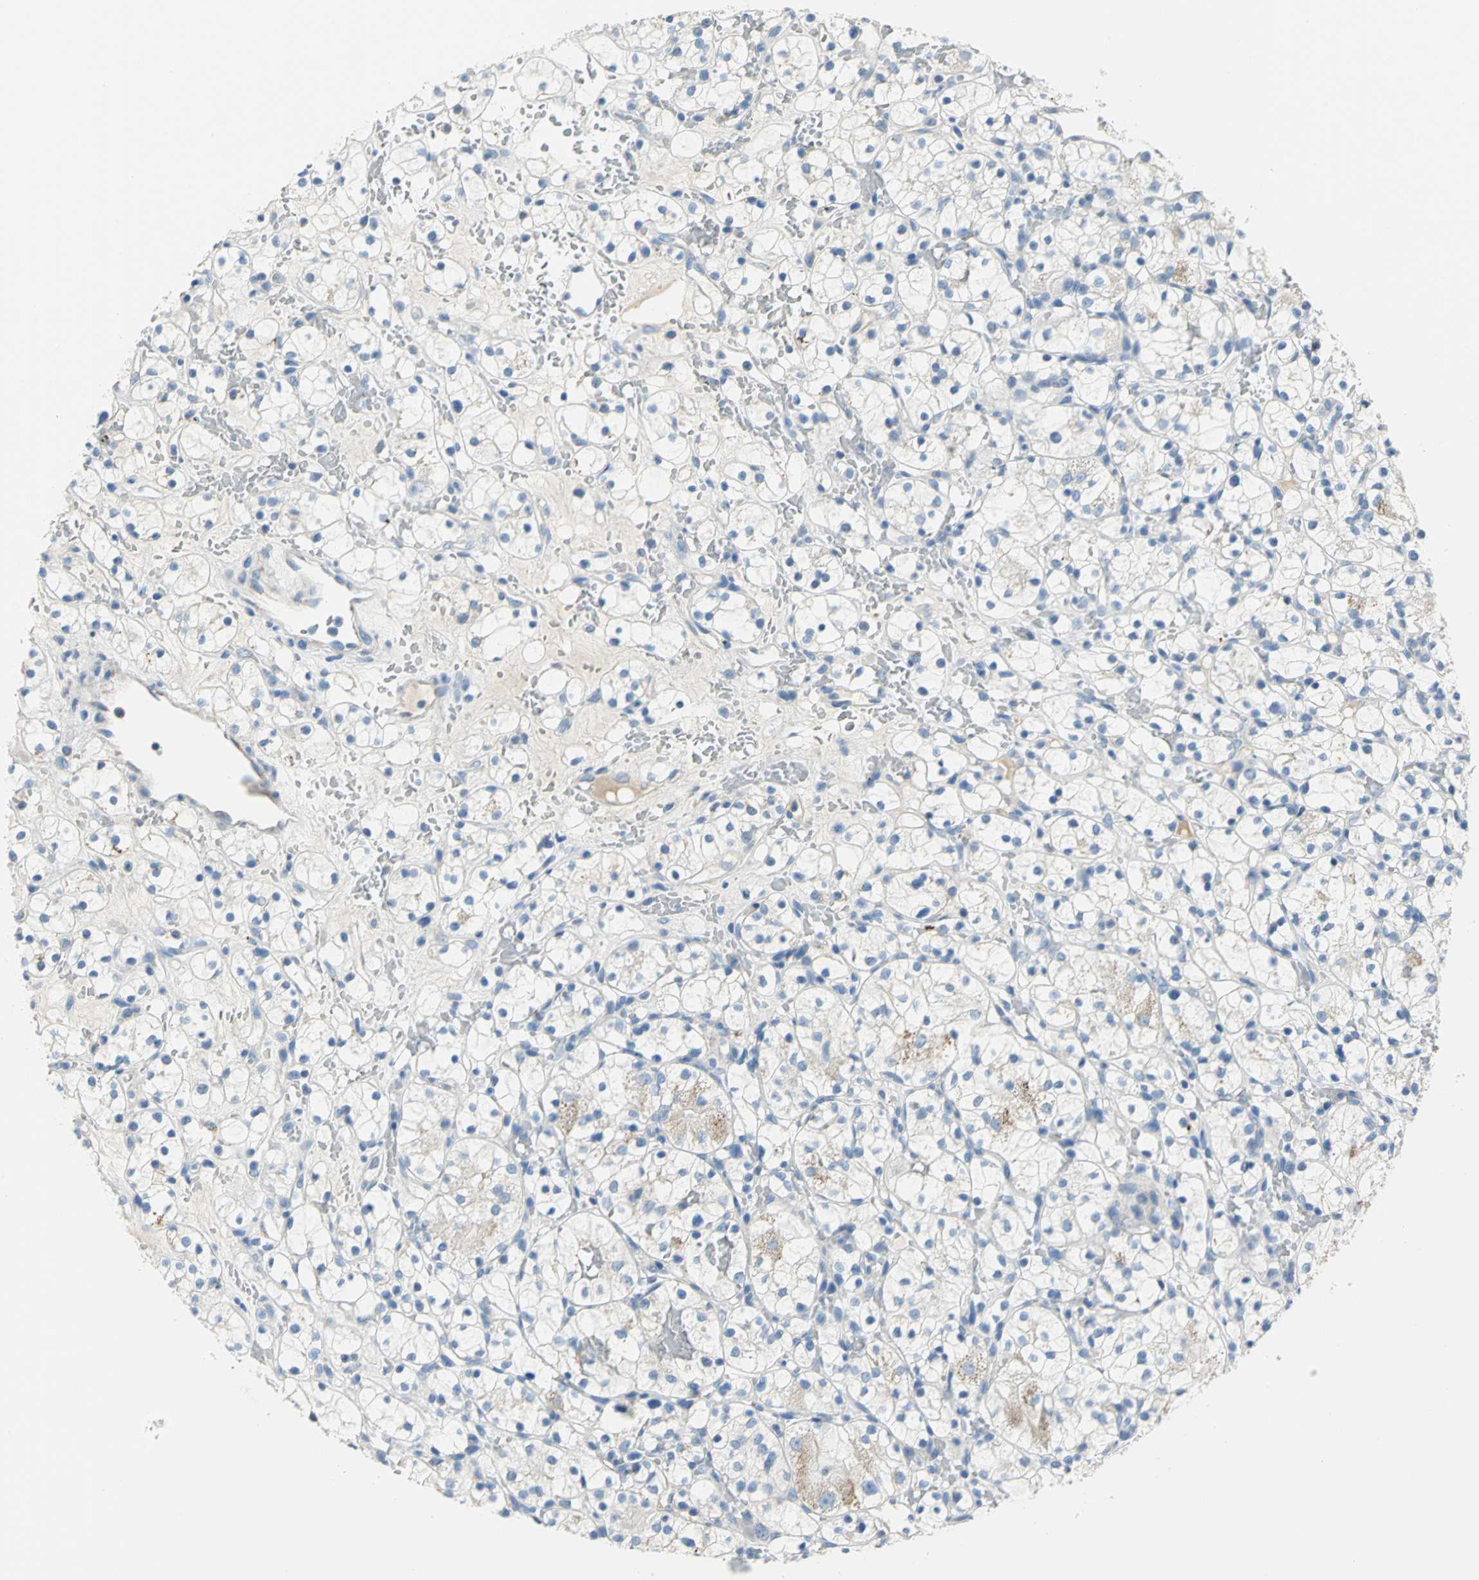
{"staining": {"intensity": "negative", "quantity": "none", "location": "none"}, "tissue": "renal cancer", "cell_type": "Tumor cells", "image_type": "cancer", "snomed": [{"axis": "morphology", "description": "Adenocarcinoma, NOS"}, {"axis": "topography", "description": "Kidney"}], "caption": "Histopathology image shows no significant protein expression in tumor cells of adenocarcinoma (renal). The staining was performed using DAB to visualize the protein expression in brown, while the nuclei were stained in blue with hematoxylin (Magnification: 20x).", "gene": "ALOX15", "patient": {"sex": "female", "age": 60}}